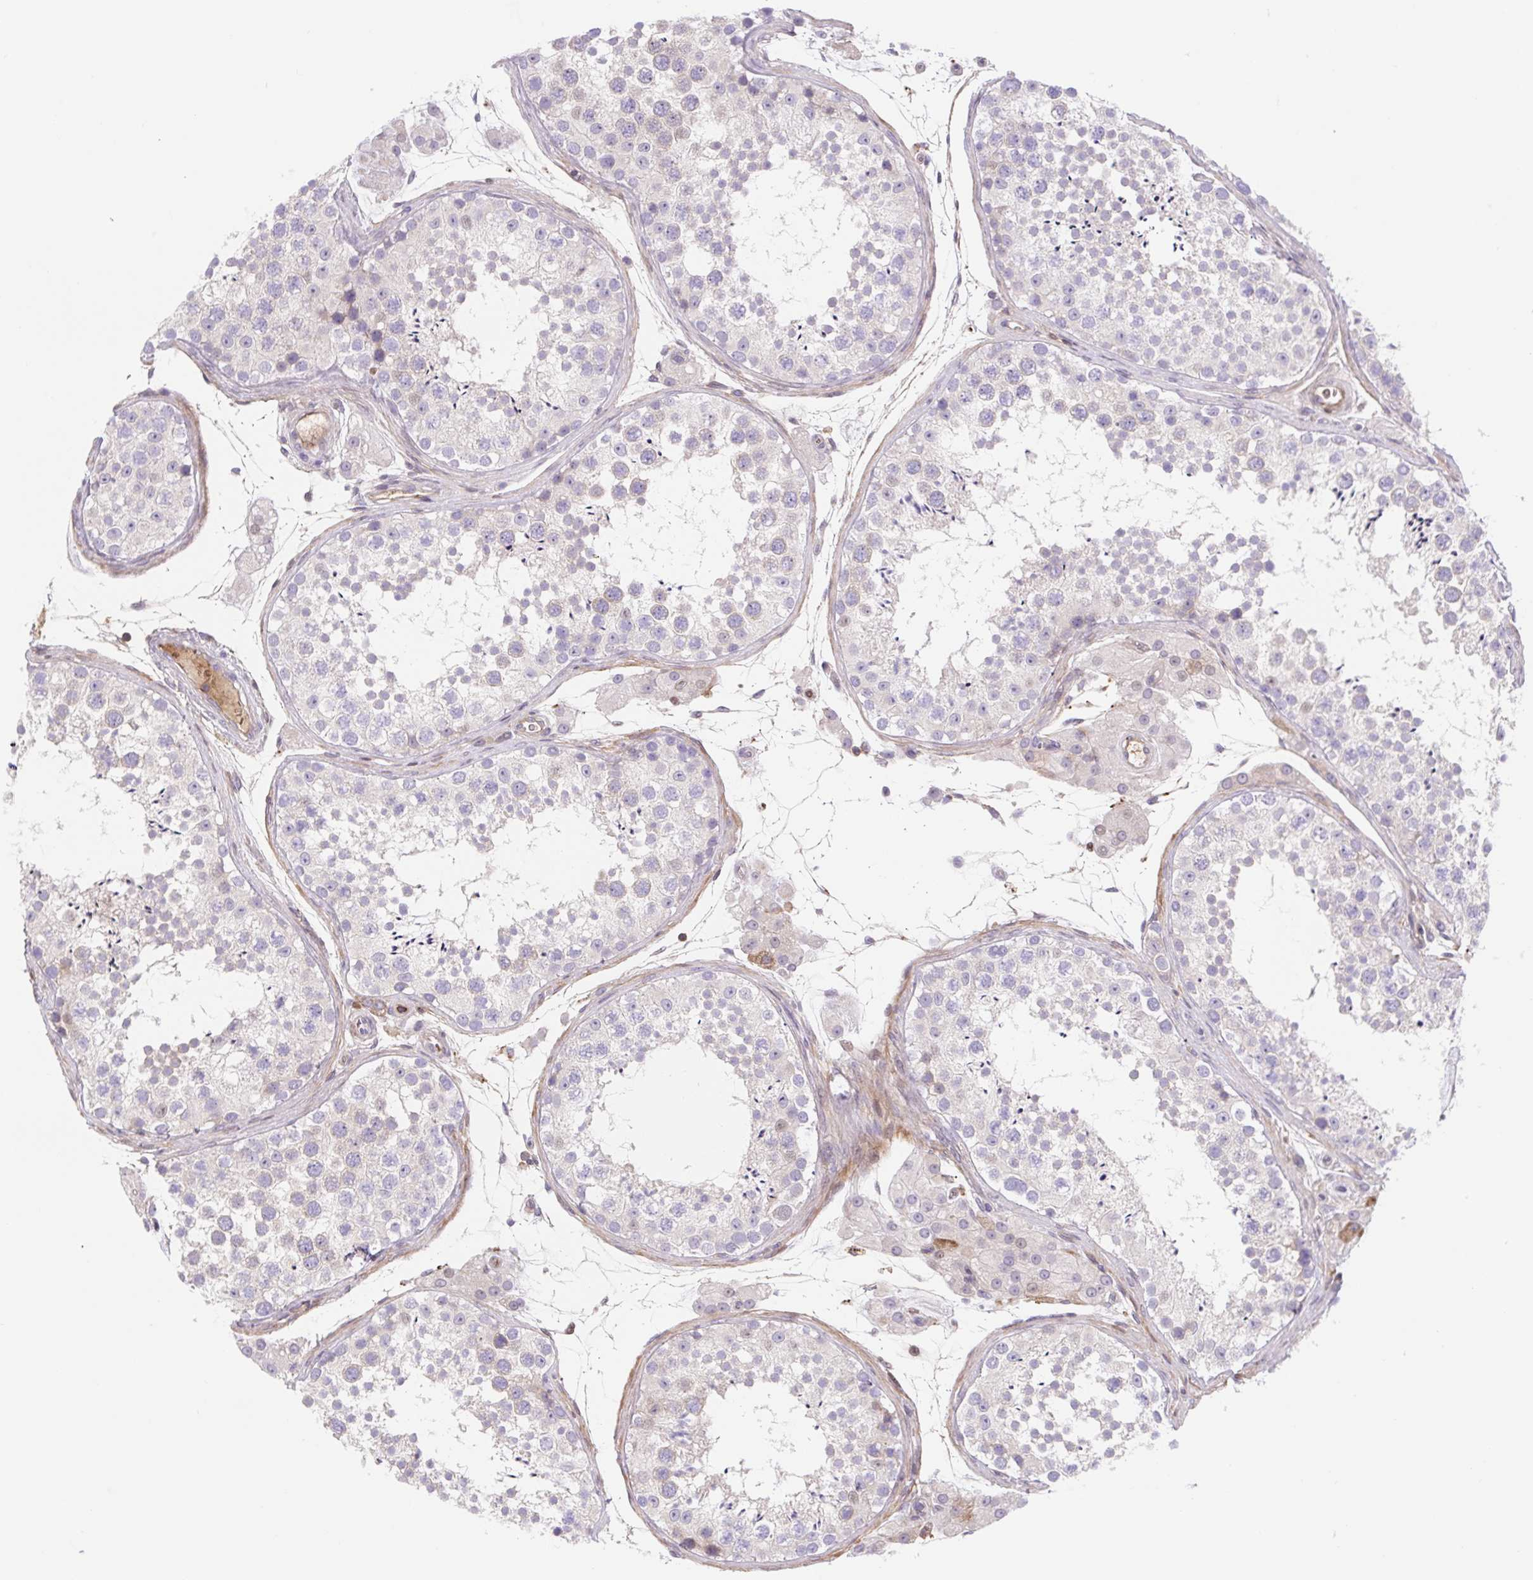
{"staining": {"intensity": "moderate", "quantity": "<25%", "location": "cytoplasmic/membranous"}, "tissue": "testis", "cell_type": "Cells in seminiferous ducts", "image_type": "normal", "snomed": [{"axis": "morphology", "description": "Normal tissue, NOS"}, {"axis": "topography", "description": "Testis"}], "caption": "Immunohistochemical staining of normal testis demonstrates low levels of moderate cytoplasmic/membranous positivity in approximately <25% of cells in seminiferous ducts.", "gene": "TPRG1", "patient": {"sex": "male", "age": 41}}